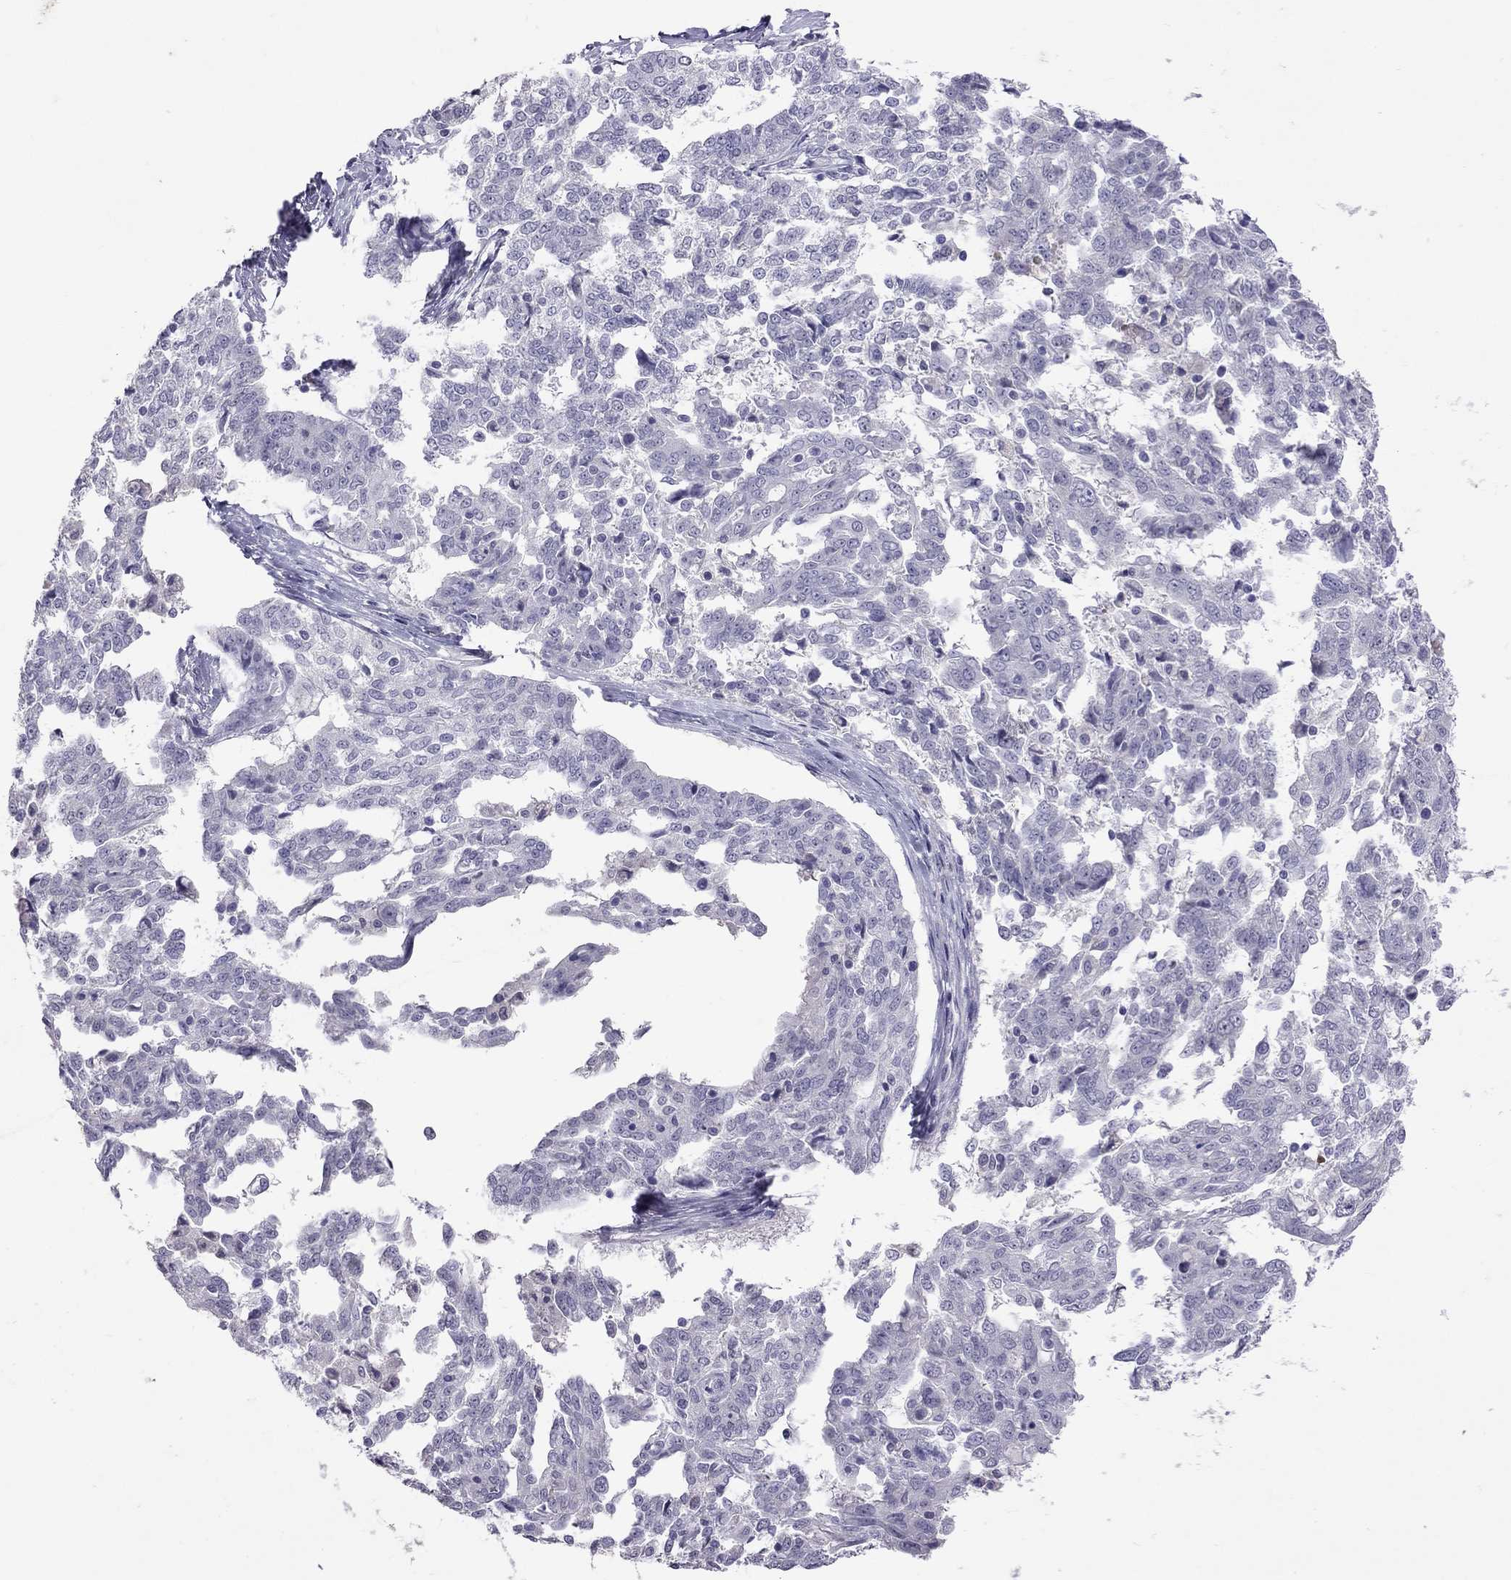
{"staining": {"intensity": "negative", "quantity": "none", "location": "none"}, "tissue": "ovarian cancer", "cell_type": "Tumor cells", "image_type": "cancer", "snomed": [{"axis": "morphology", "description": "Cystadenocarcinoma, serous, NOS"}, {"axis": "topography", "description": "Ovary"}], "caption": "The micrograph shows no significant staining in tumor cells of serous cystadenocarcinoma (ovarian).", "gene": "SLAMF1", "patient": {"sex": "female", "age": 67}}